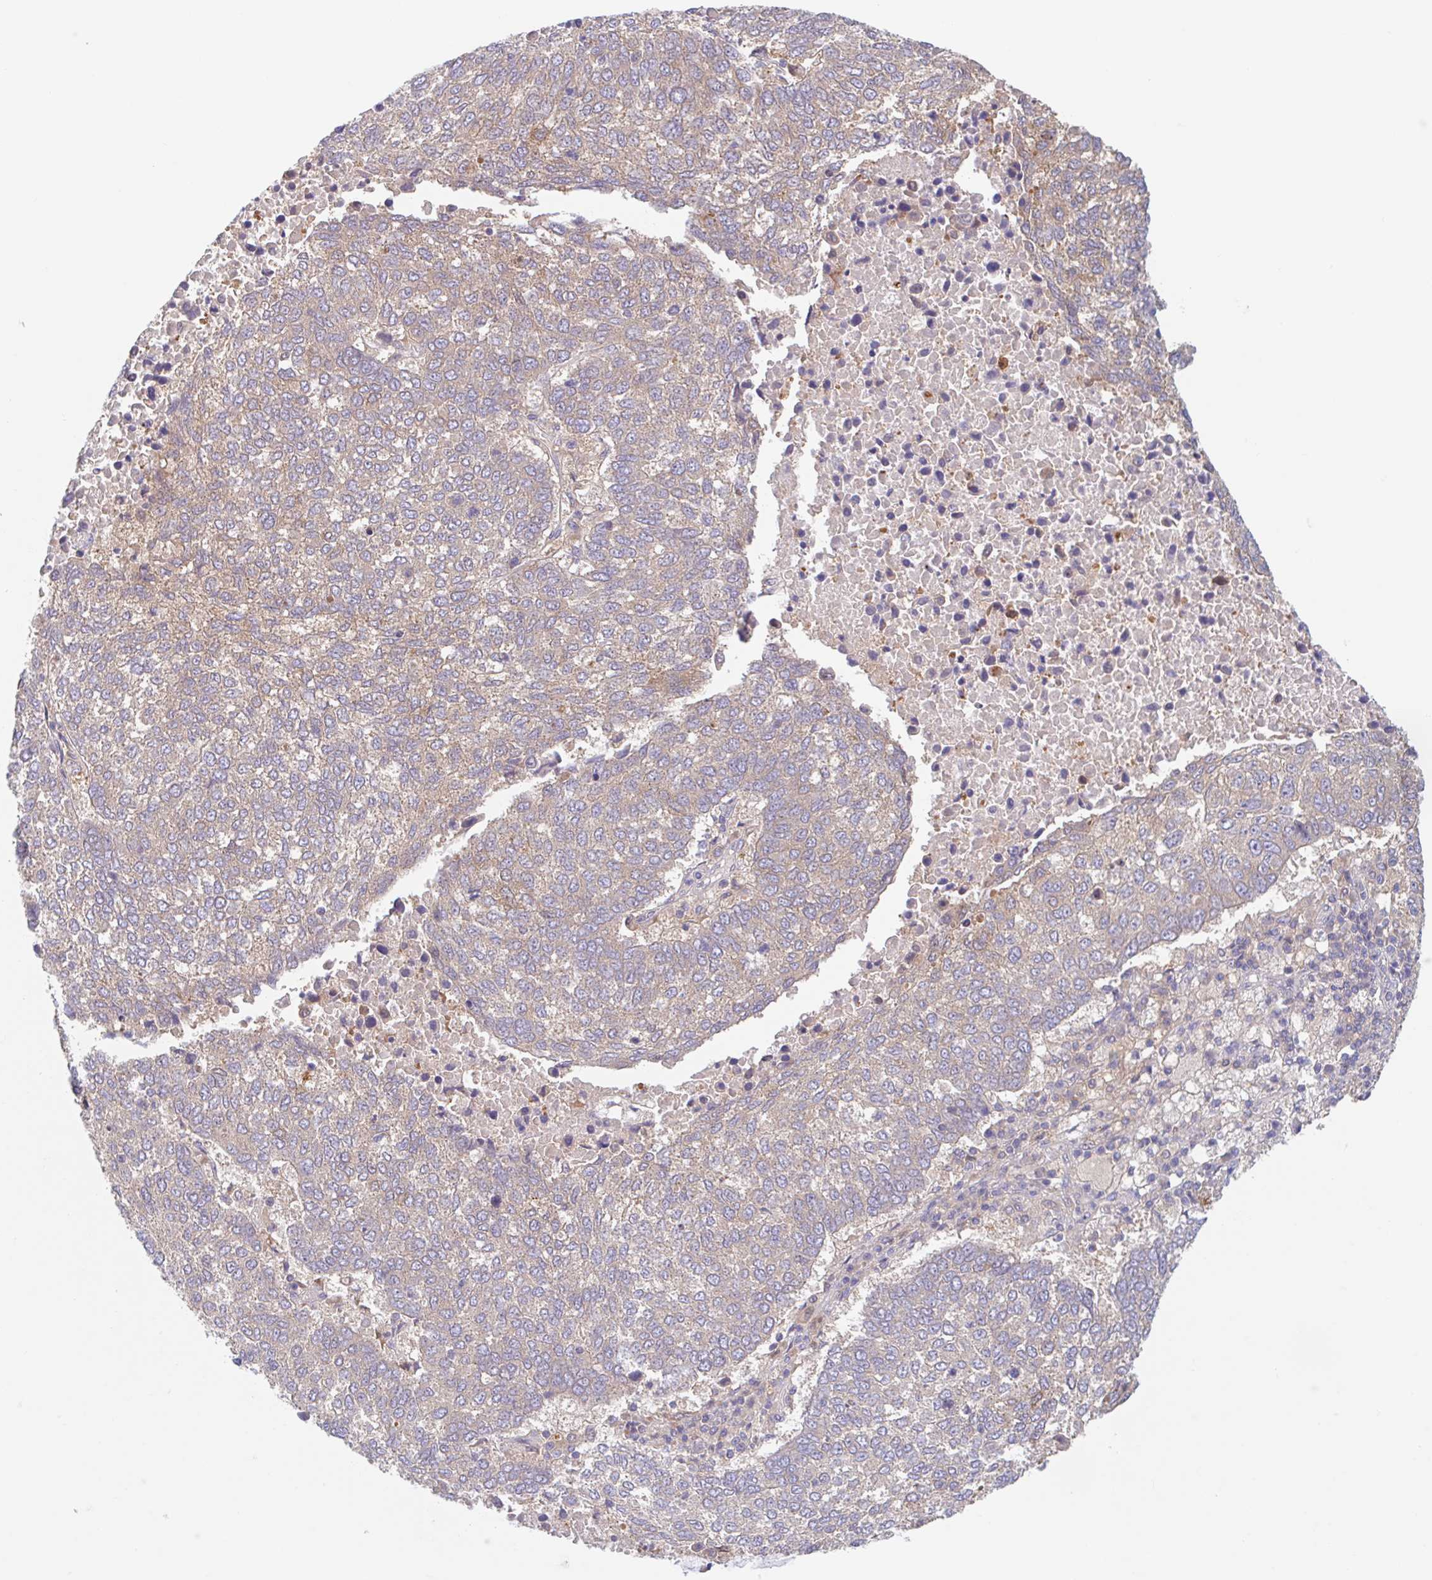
{"staining": {"intensity": "weak", "quantity": "25%-75%", "location": "cytoplasmic/membranous"}, "tissue": "lung cancer", "cell_type": "Tumor cells", "image_type": "cancer", "snomed": [{"axis": "morphology", "description": "Squamous cell carcinoma, NOS"}, {"axis": "topography", "description": "Lung"}], "caption": "IHC histopathology image of human lung squamous cell carcinoma stained for a protein (brown), which demonstrates low levels of weak cytoplasmic/membranous expression in approximately 25%-75% of tumor cells.", "gene": "TMEM86A", "patient": {"sex": "male", "age": 73}}